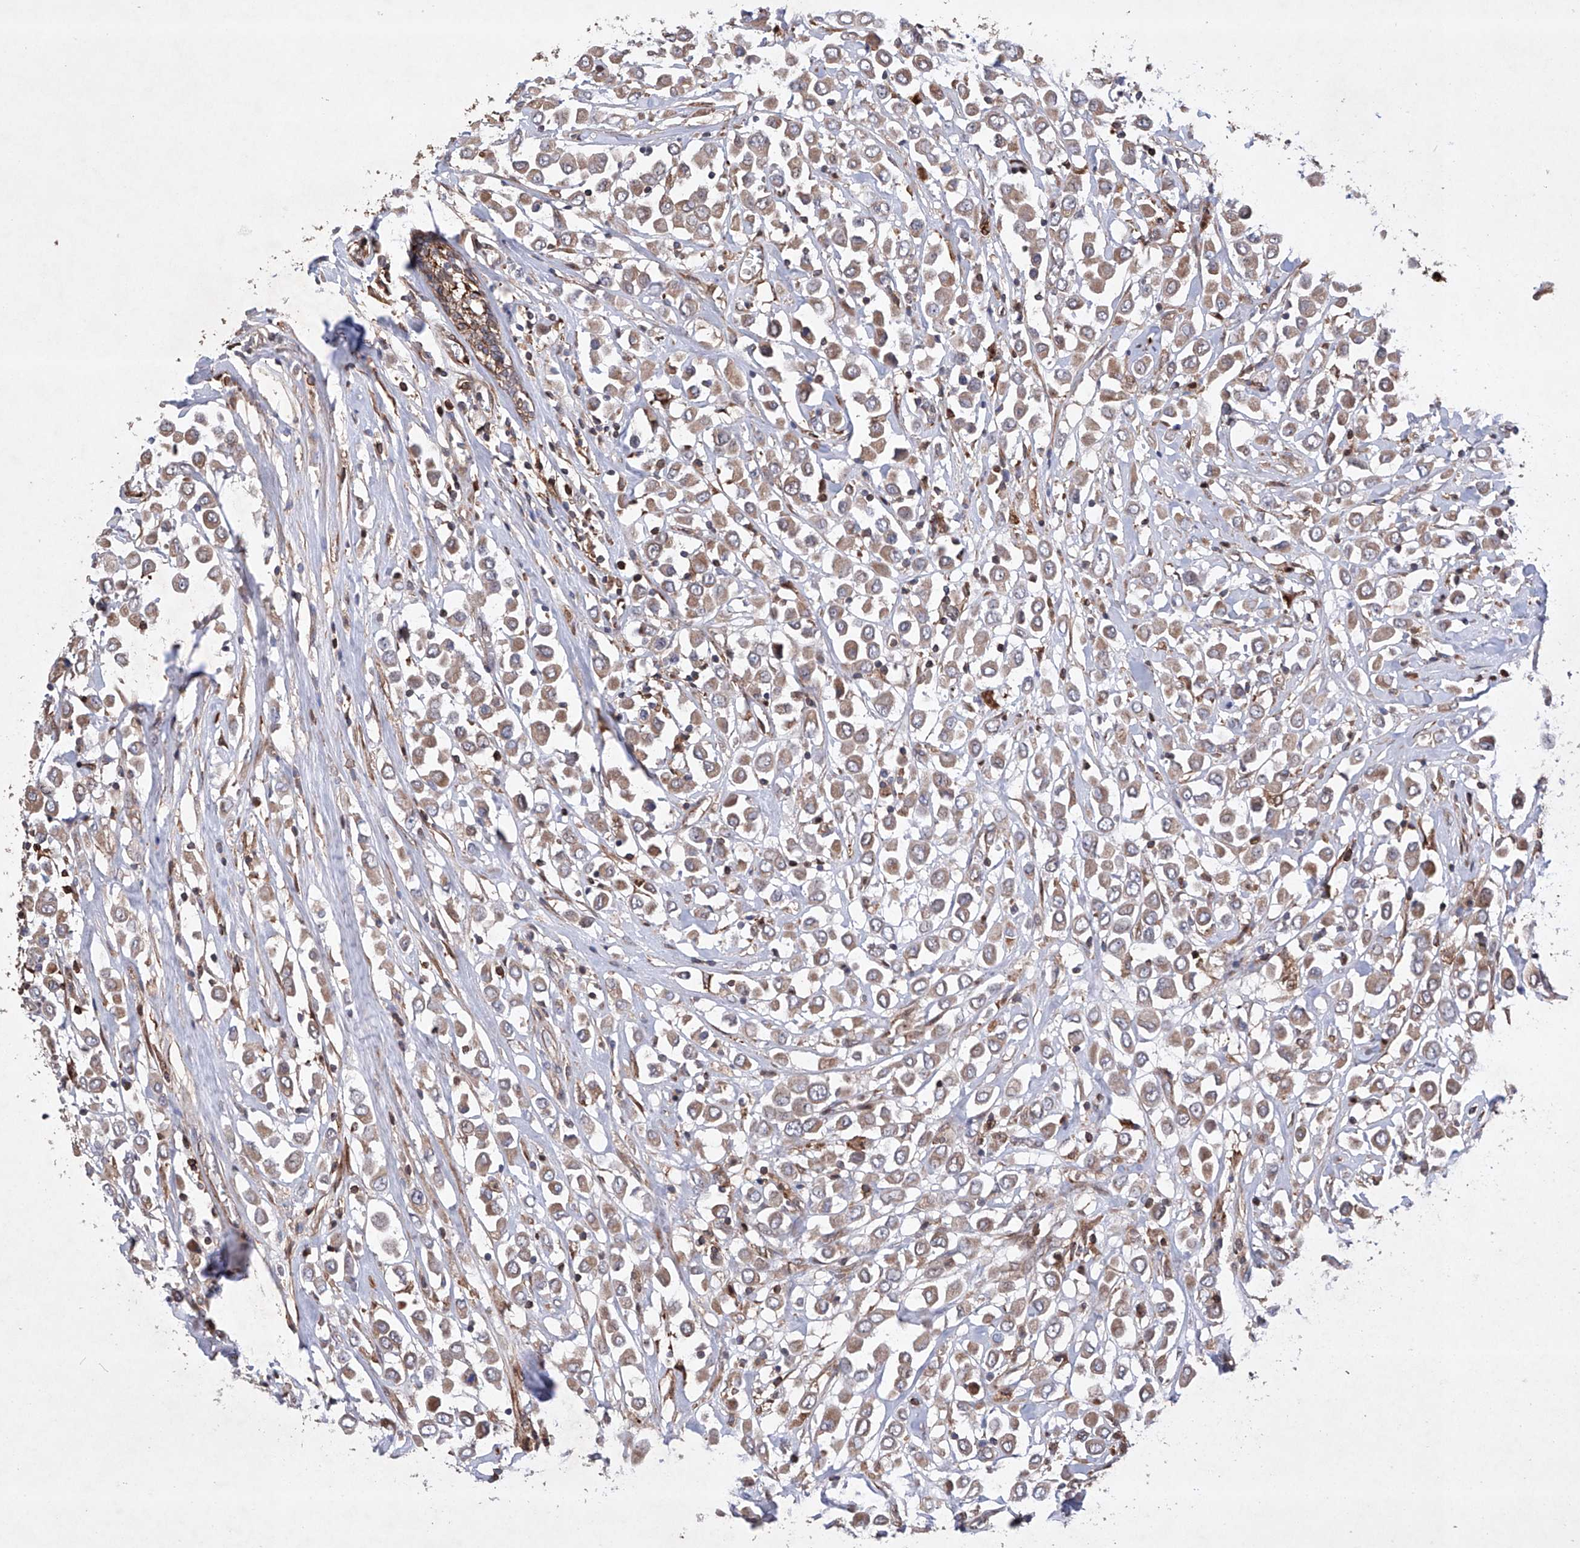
{"staining": {"intensity": "moderate", "quantity": ">75%", "location": "cytoplasmic/membranous"}, "tissue": "breast cancer", "cell_type": "Tumor cells", "image_type": "cancer", "snomed": [{"axis": "morphology", "description": "Duct carcinoma"}, {"axis": "topography", "description": "Breast"}], "caption": "A micrograph of human breast cancer (intraductal carcinoma) stained for a protein demonstrates moderate cytoplasmic/membranous brown staining in tumor cells.", "gene": "TIMM23", "patient": {"sex": "female", "age": 61}}